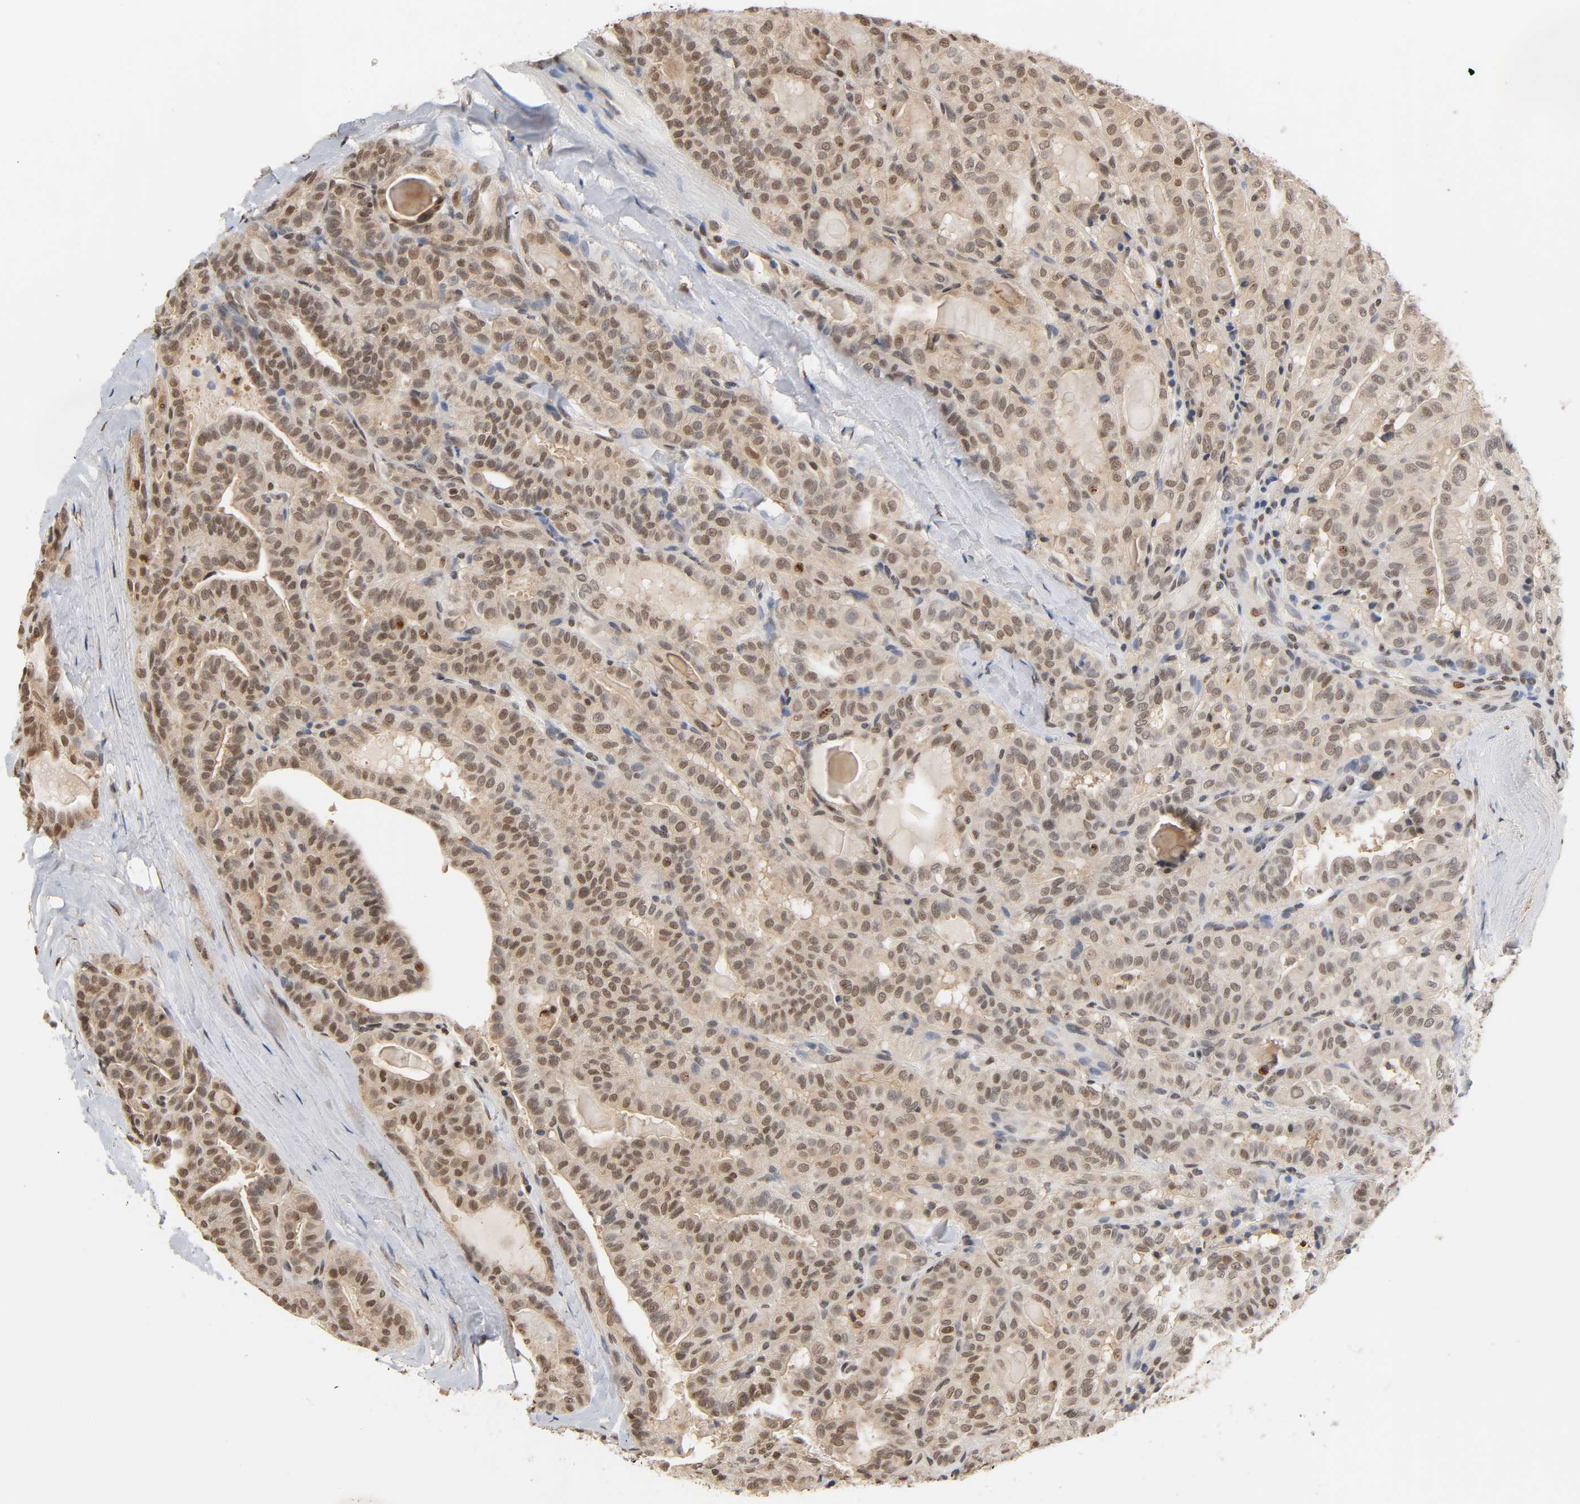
{"staining": {"intensity": "moderate", "quantity": "25%-75%", "location": "nuclear"}, "tissue": "thyroid cancer", "cell_type": "Tumor cells", "image_type": "cancer", "snomed": [{"axis": "morphology", "description": "Papillary adenocarcinoma, NOS"}, {"axis": "topography", "description": "Thyroid gland"}], "caption": "This is an image of immunohistochemistry staining of thyroid cancer (papillary adenocarcinoma), which shows moderate positivity in the nuclear of tumor cells.", "gene": "UBC", "patient": {"sex": "male", "age": 77}}